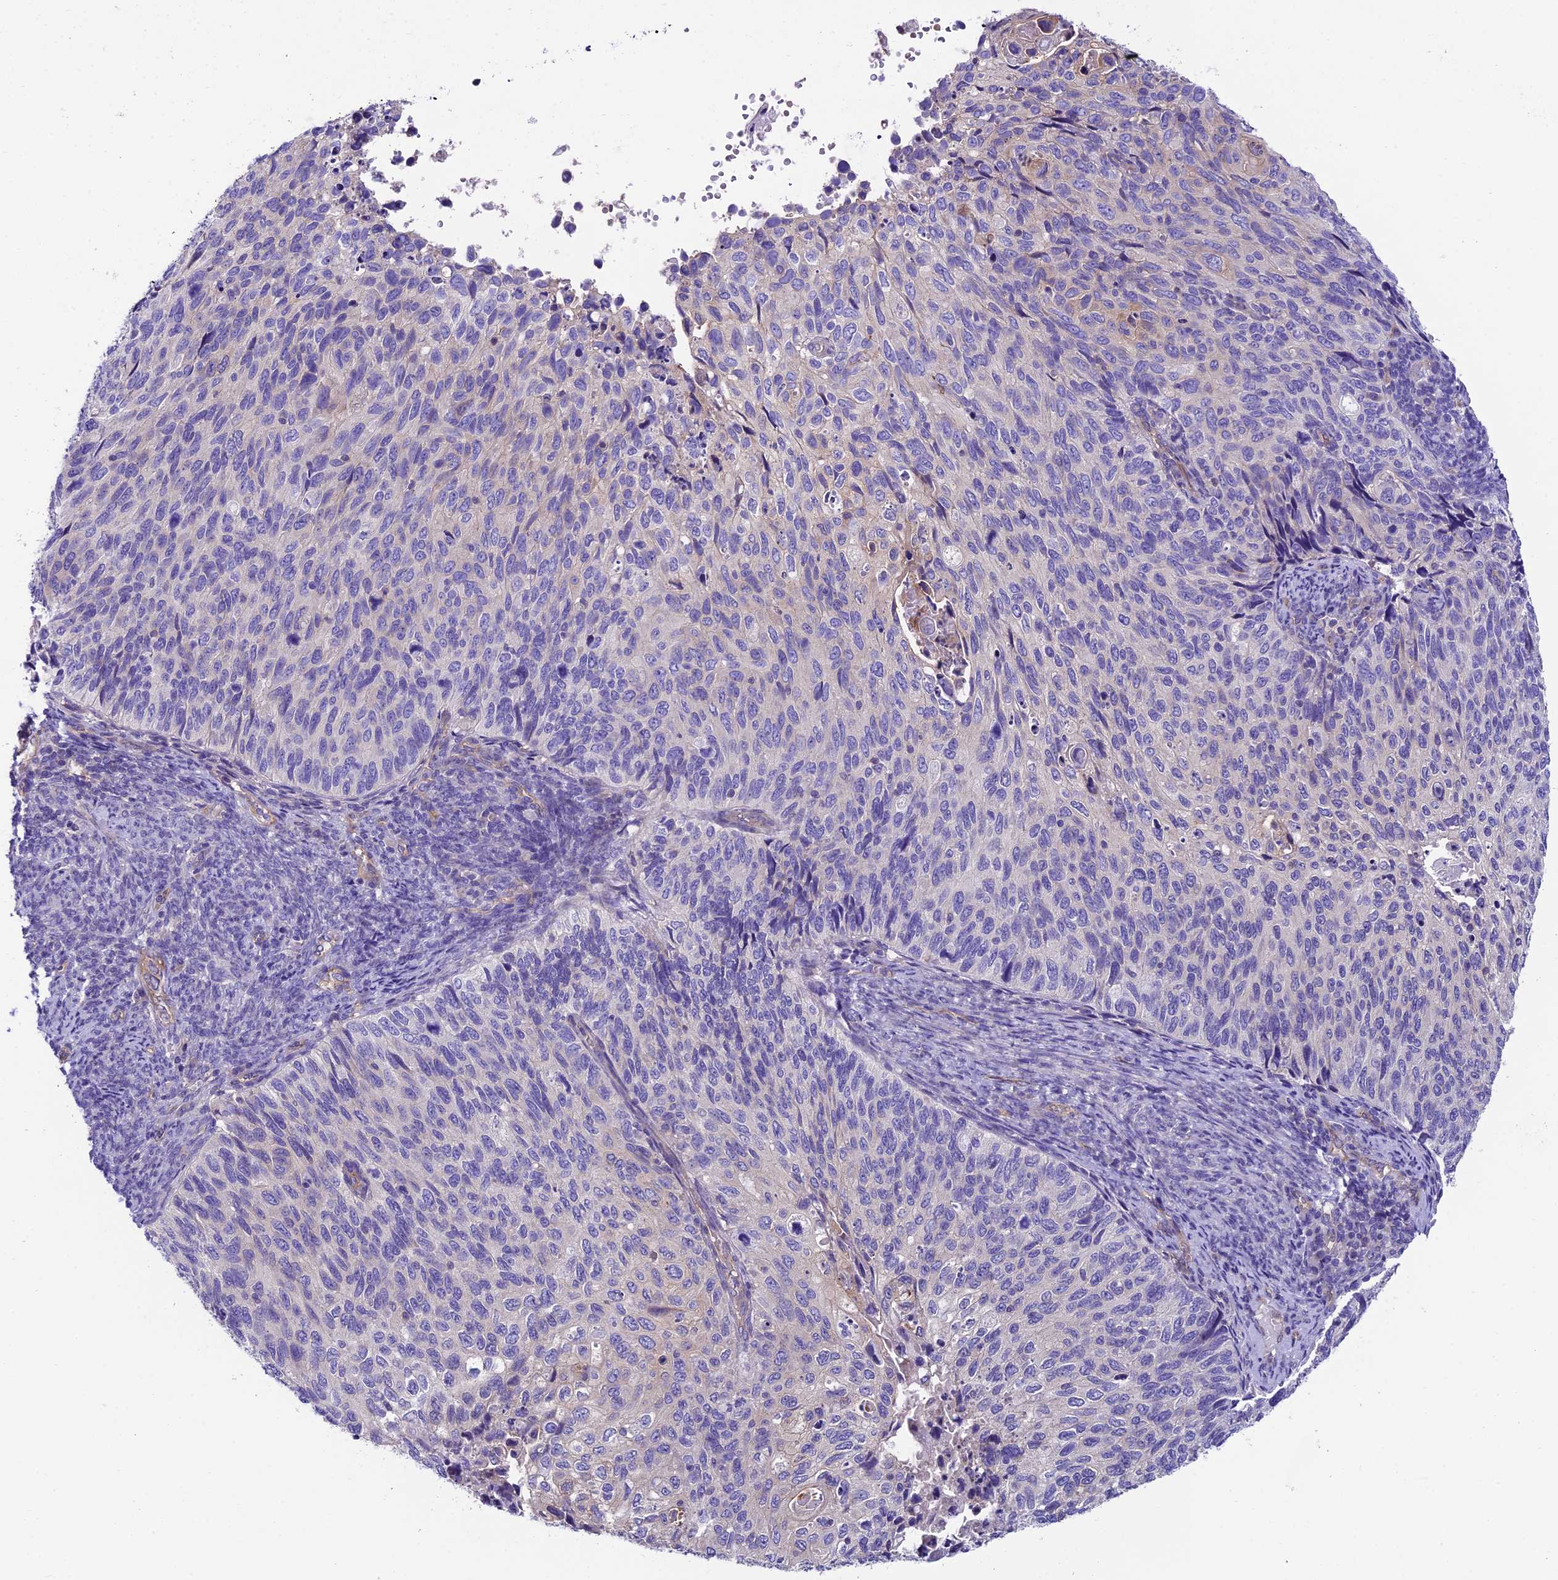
{"staining": {"intensity": "negative", "quantity": "none", "location": "none"}, "tissue": "cervical cancer", "cell_type": "Tumor cells", "image_type": "cancer", "snomed": [{"axis": "morphology", "description": "Squamous cell carcinoma, NOS"}, {"axis": "topography", "description": "Cervix"}], "caption": "Squamous cell carcinoma (cervical) was stained to show a protein in brown. There is no significant staining in tumor cells.", "gene": "PPFIA3", "patient": {"sex": "female", "age": 70}}